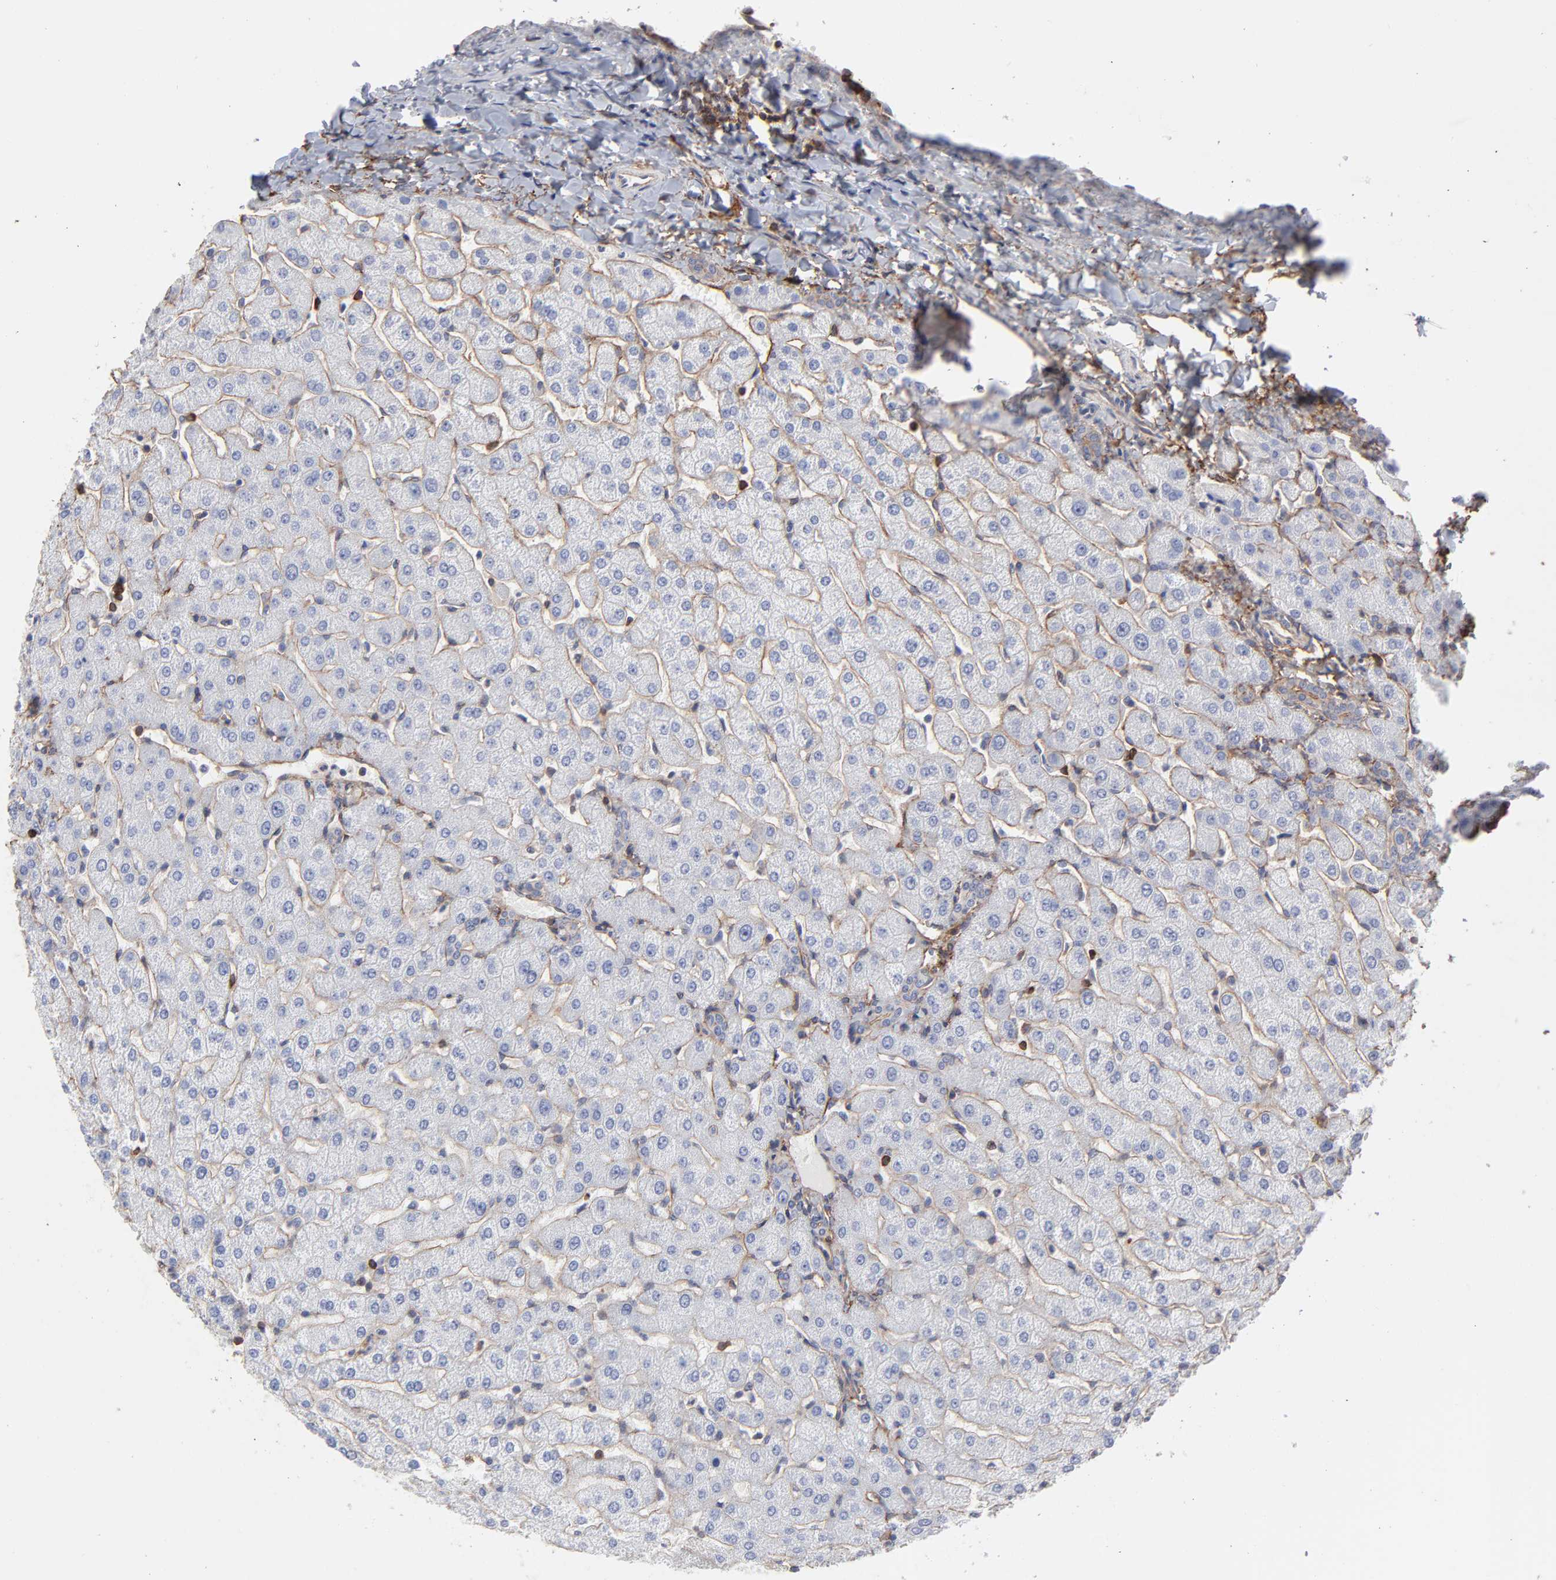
{"staining": {"intensity": "negative", "quantity": "none", "location": "none"}, "tissue": "liver", "cell_type": "Cholangiocytes", "image_type": "normal", "snomed": [{"axis": "morphology", "description": "Normal tissue, NOS"}, {"axis": "morphology", "description": "Fibrosis, NOS"}, {"axis": "topography", "description": "Liver"}], "caption": "Immunohistochemistry (IHC) of benign liver demonstrates no staining in cholangiocytes. Nuclei are stained in blue.", "gene": "PXN", "patient": {"sex": "female", "age": 29}}